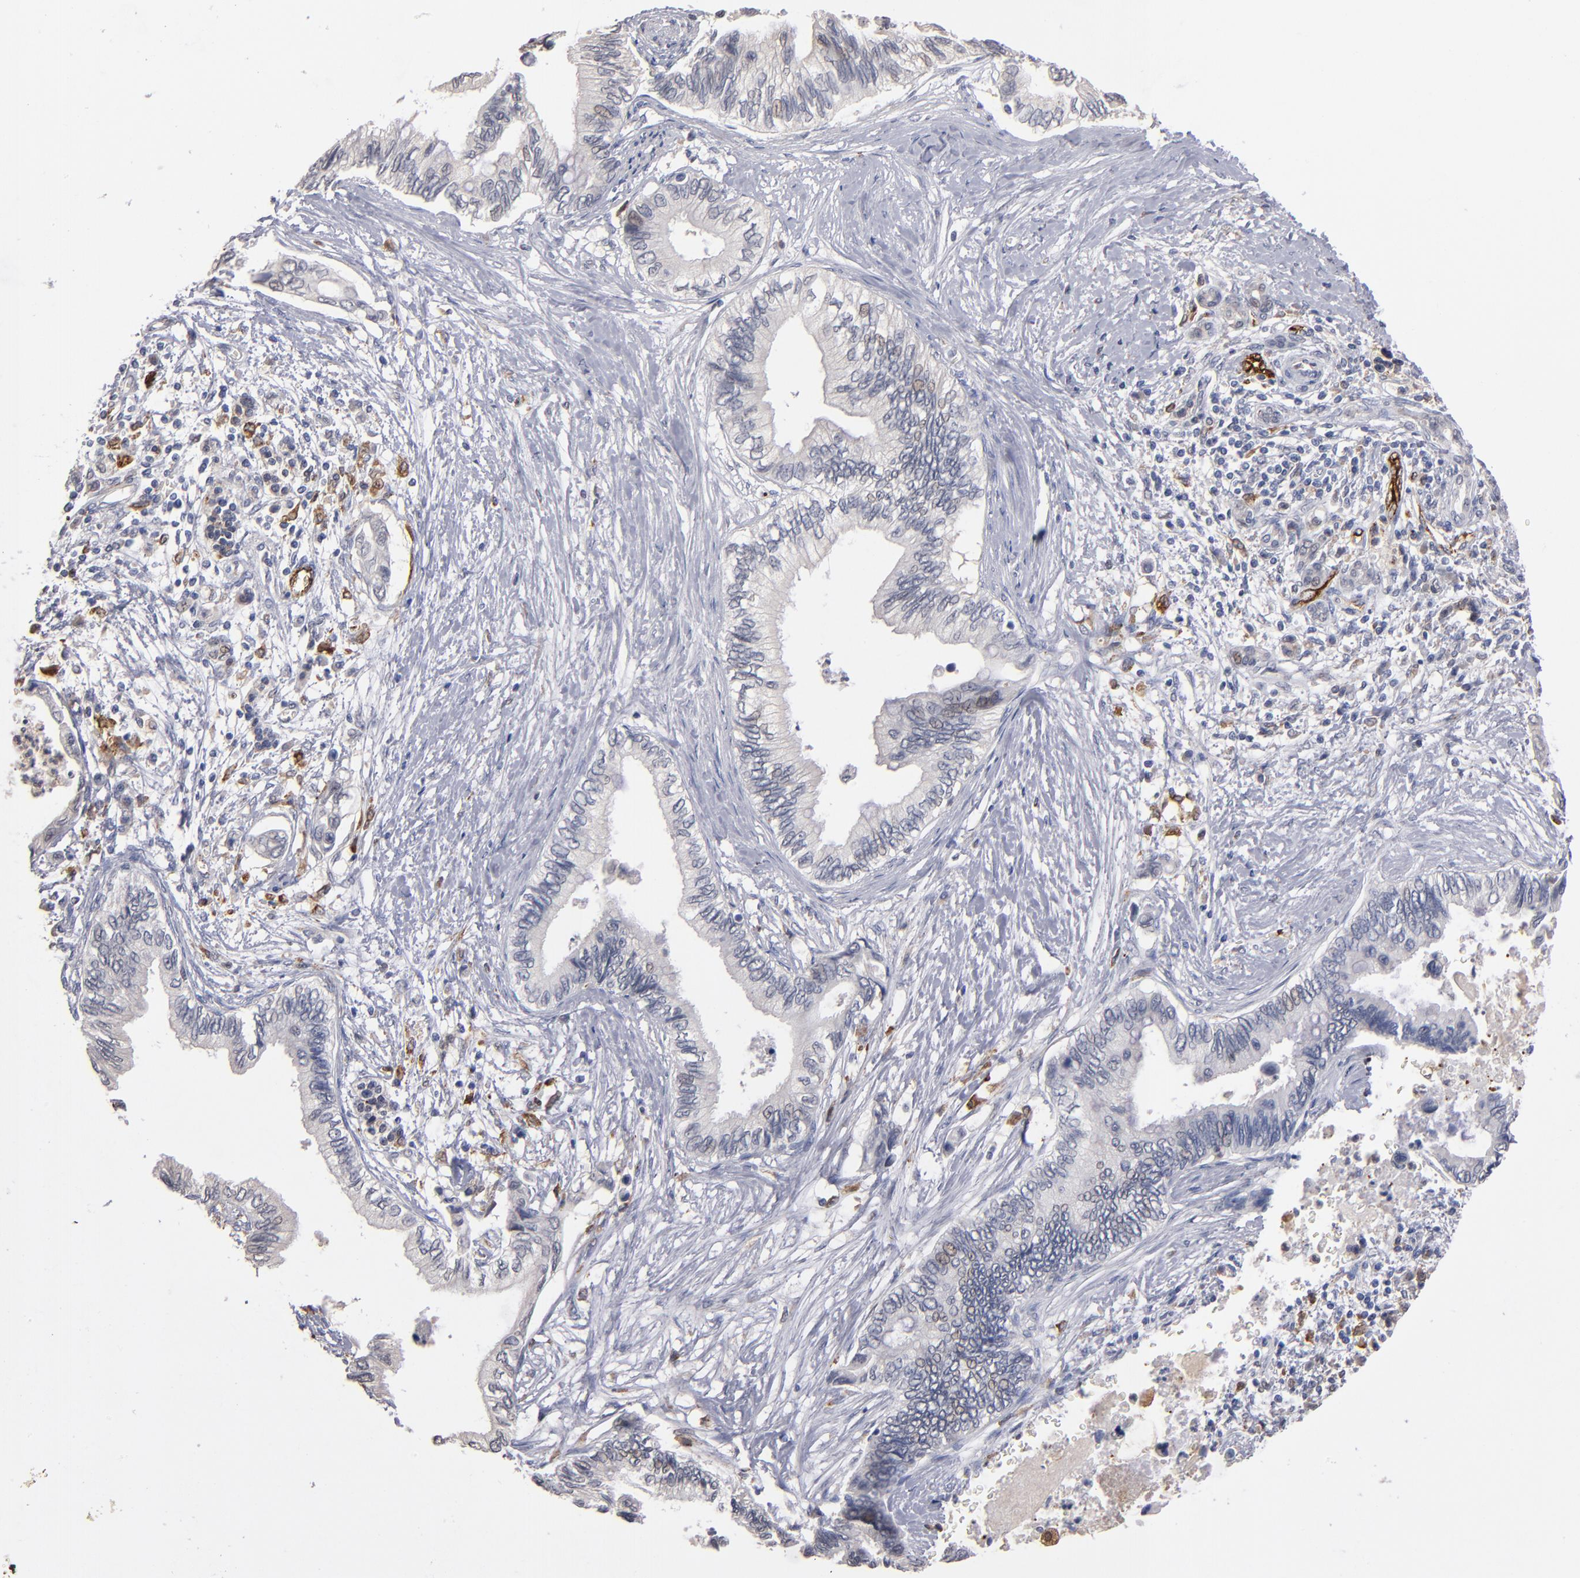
{"staining": {"intensity": "negative", "quantity": "none", "location": "none"}, "tissue": "pancreatic cancer", "cell_type": "Tumor cells", "image_type": "cancer", "snomed": [{"axis": "morphology", "description": "Adenocarcinoma, NOS"}, {"axis": "topography", "description": "Pancreas"}], "caption": "DAB (3,3'-diaminobenzidine) immunohistochemical staining of human adenocarcinoma (pancreatic) shows no significant staining in tumor cells. (DAB (3,3'-diaminobenzidine) immunohistochemistry visualized using brightfield microscopy, high magnification).", "gene": "SELP", "patient": {"sex": "female", "age": 66}}